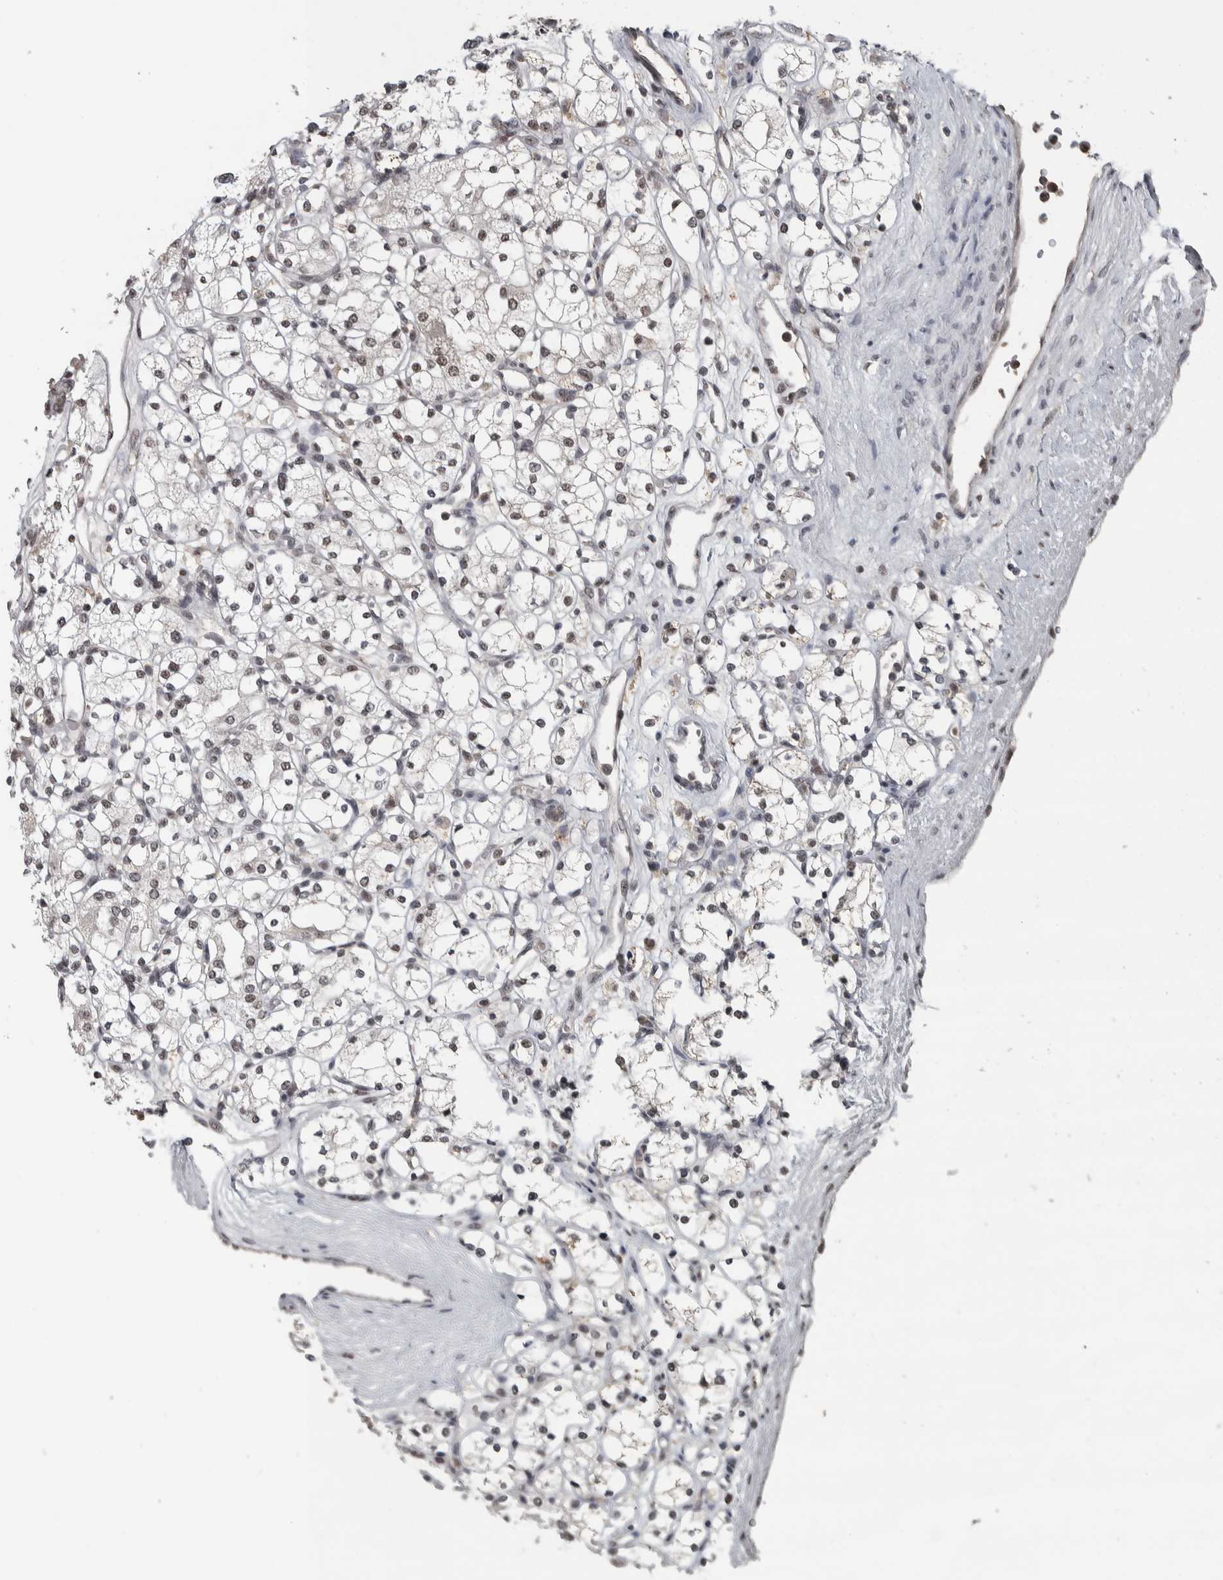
{"staining": {"intensity": "weak", "quantity": "25%-75%", "location": "nuclear"}, "tissue": "renal cancer", "cell_type": "Tumor cells", "image_type": "cancer", "snomed": [{"axis": "morphology", "description": "Adenocarcinoma, NOS"}, {"axis": "topography", "description": "Kidney"}], "caption": "Immunohistochemistry of renal cancer shows low levels of weak nuclear expression in approximately 25%-75% of tumor cells. (DAB IHC with brightfield microscopy, high magnification).", "gene": "DDX42", "patient": {"sex": "male", "age": 77}}